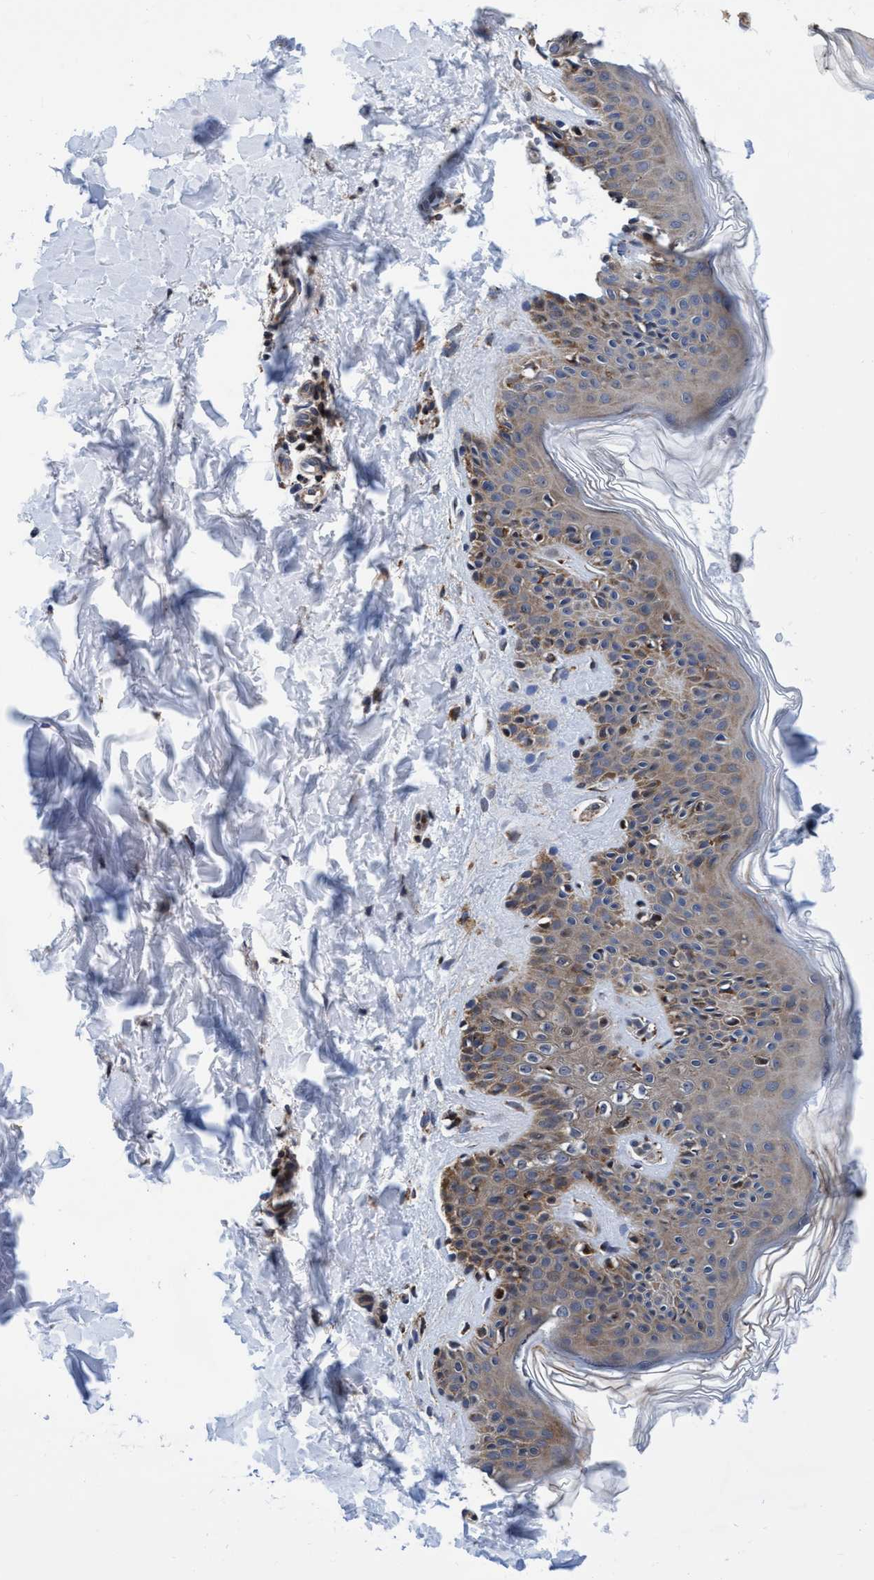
{"staining": {"intensity": "moderate", "quantity": "25%-75%", "location": "cytoplasmic/membranous"}, "tissue": "skin", "cell_type": "Fibroblasts", "image_type": "normal", "snomed": [{"axis": "morphology", "description": "Normal tissue, NOS"}, {"axis": "topography", "description": "Skin"}], "caption": "Immunohistochemical staining of normal skin displays moderate cytoplasmic/membranous protein positivity in approximately 25%-75% of fibroblasts.", "gene": "AGAP2", "patient": {"sex": "male", "age": 40}}